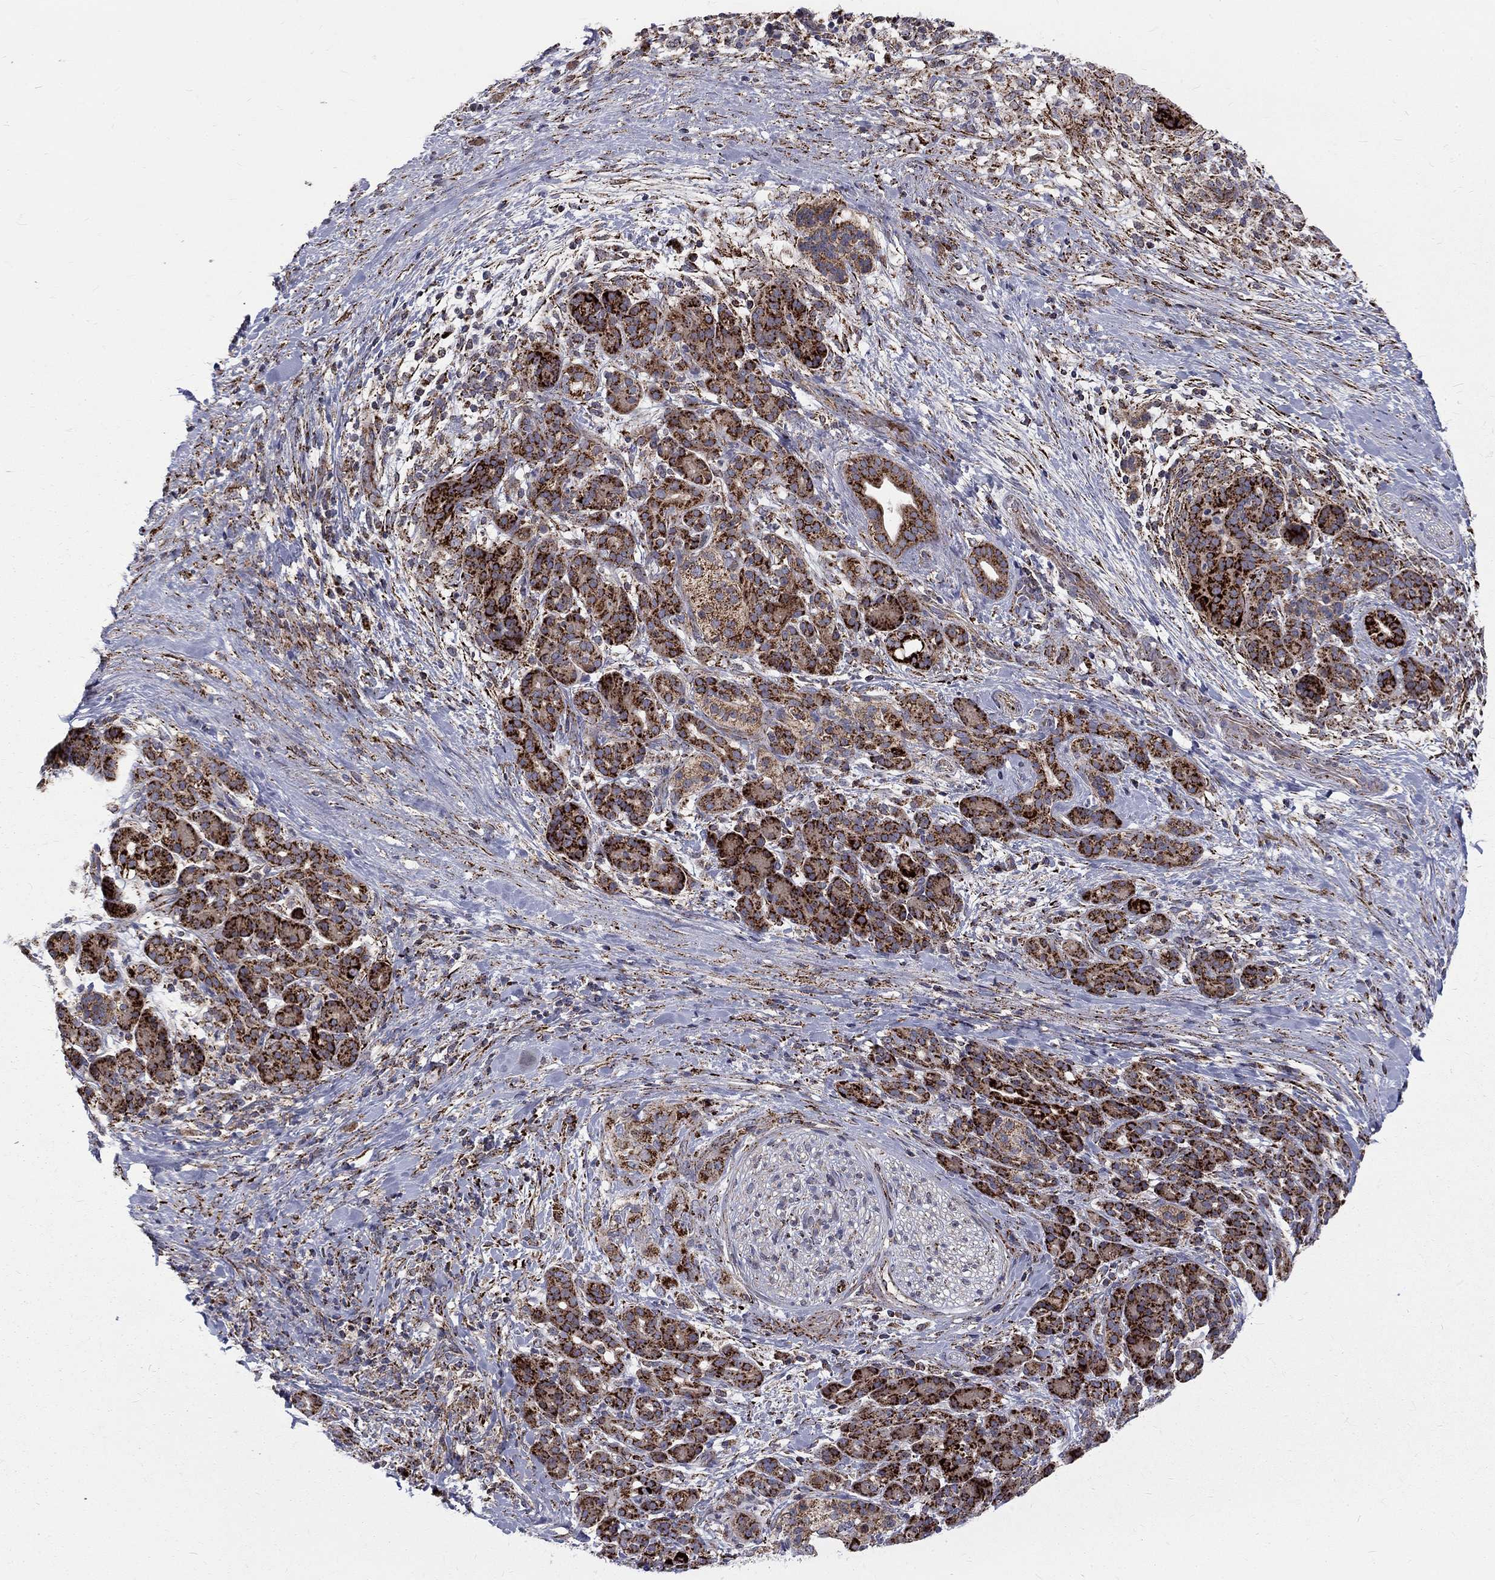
{"staining": {"intensity": "strong", "quantity": ">75%", "location": "cytoplasmic/membranous"}, "tissue": "pancreatic cancer", "cell_type": "Tumor cells", "image_type": "cancer", "snomed": [{"axis": "morphology", "description": "Adenocarcinoma, NOS"}, {"axis": "topography", "description": "Pancreas"}], "caption": "About >75% of tumor cells in human pancreatic adenocarcinoma reveal strong cytoplasmic/membranous protein positivity as visualized by brown immunohistochemical staining.", "gene": "ALDH1B1", "patient": {"sex": "male", "age": 44}}